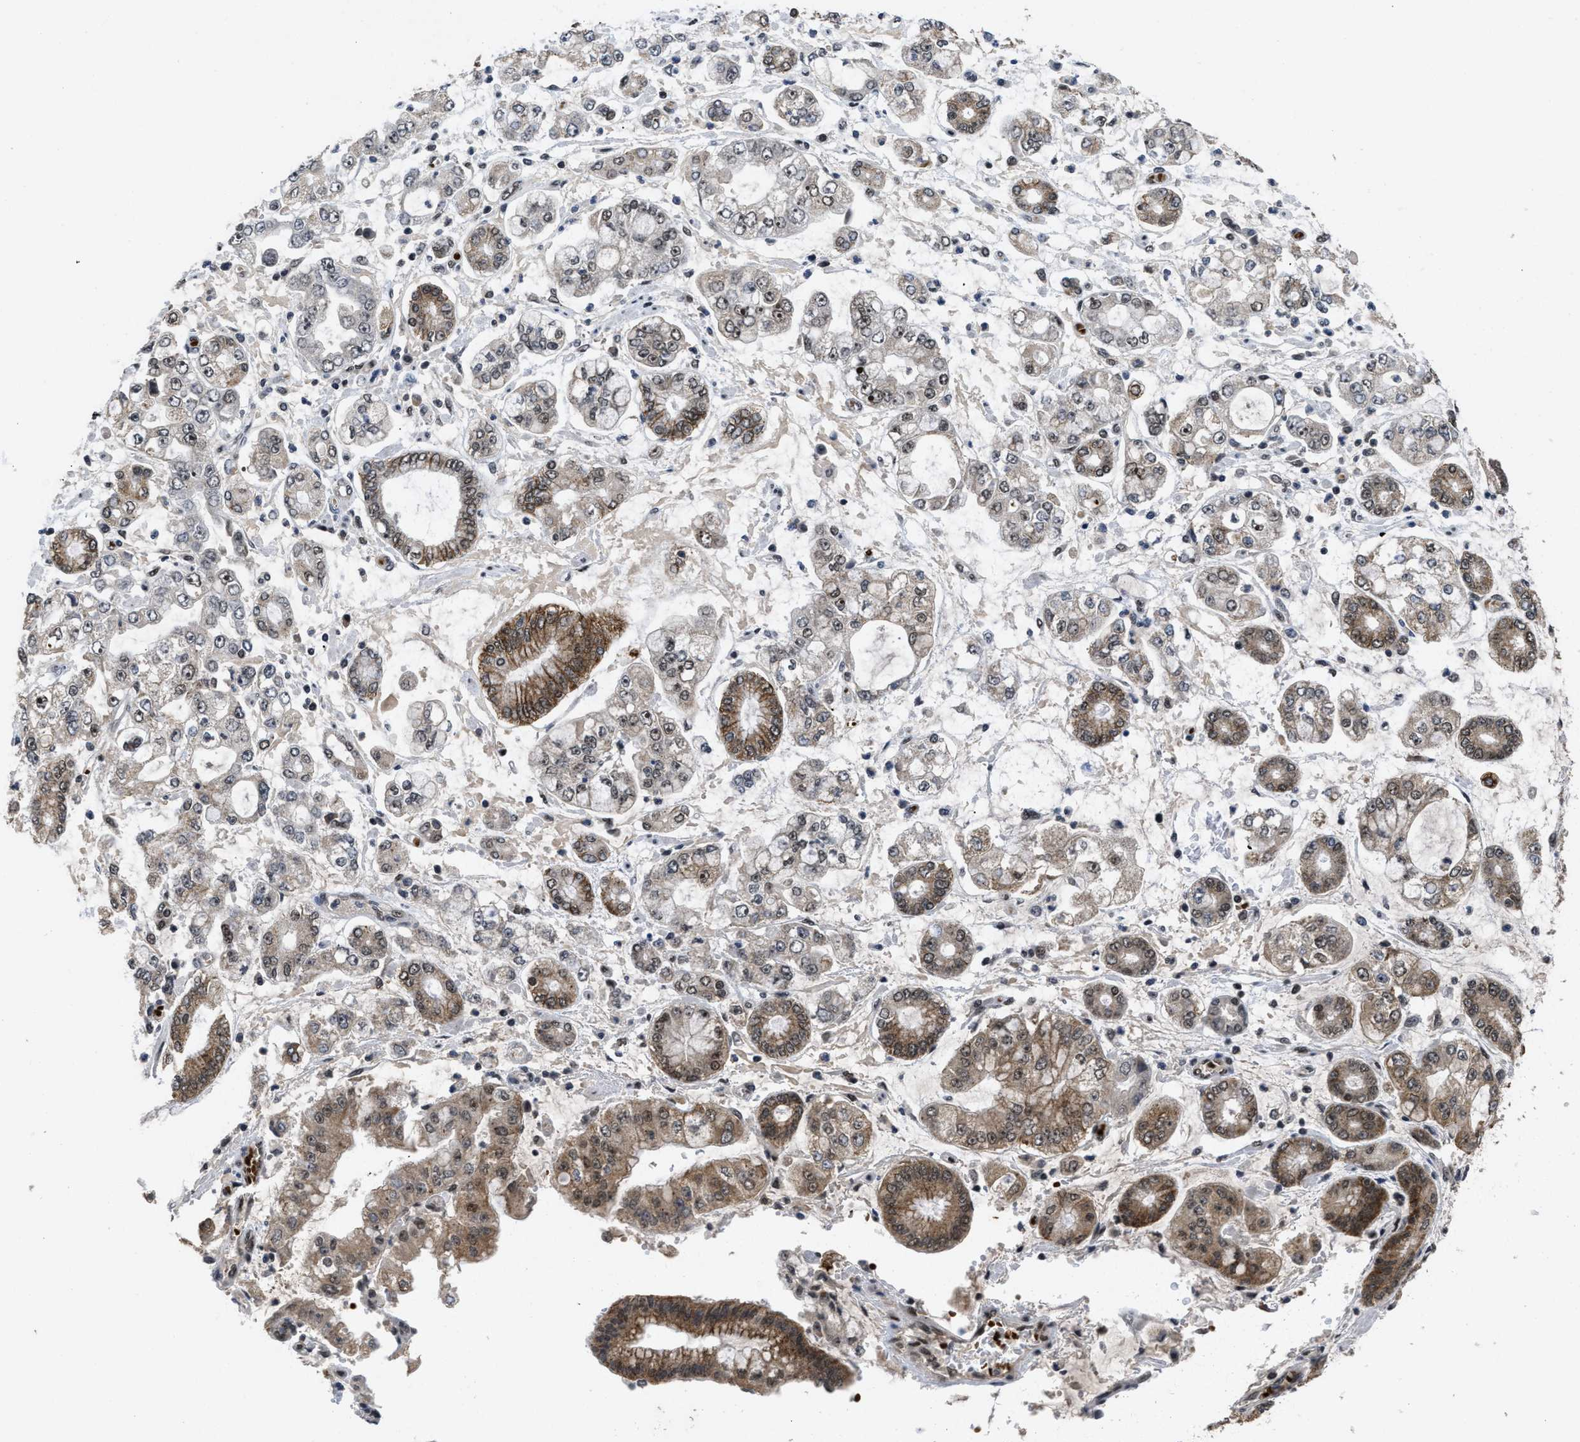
{"staining": {"intensity": "moderate", "quantity": "25%-75%", "location": "cytoplasmic/membranous,nuclear"}, "tissue": "stomach cancer", "cell_type": "Tumor cells", "image_type": "cancer", "snomed": [{"axis": "morphology", "description": "Adenocarcinoma, NOS"}, {"axis": "topography", "description": "Stomach"}], "caption": "Immunohistochemistry (IHC) histopathology image of neoplastic tissue: human stomach cancer (adenocarcinoma) stained using immunohistochemistry exhibits medium levels of moderate protein expression localized specifically in the cytoplasmic/membranous and nuclear of tumor cells, appearing as a cytoplasmic/membranous and nuclear brown color.", "gene": "ZNF346", "patient": {"sex": "male", "age": 76}}